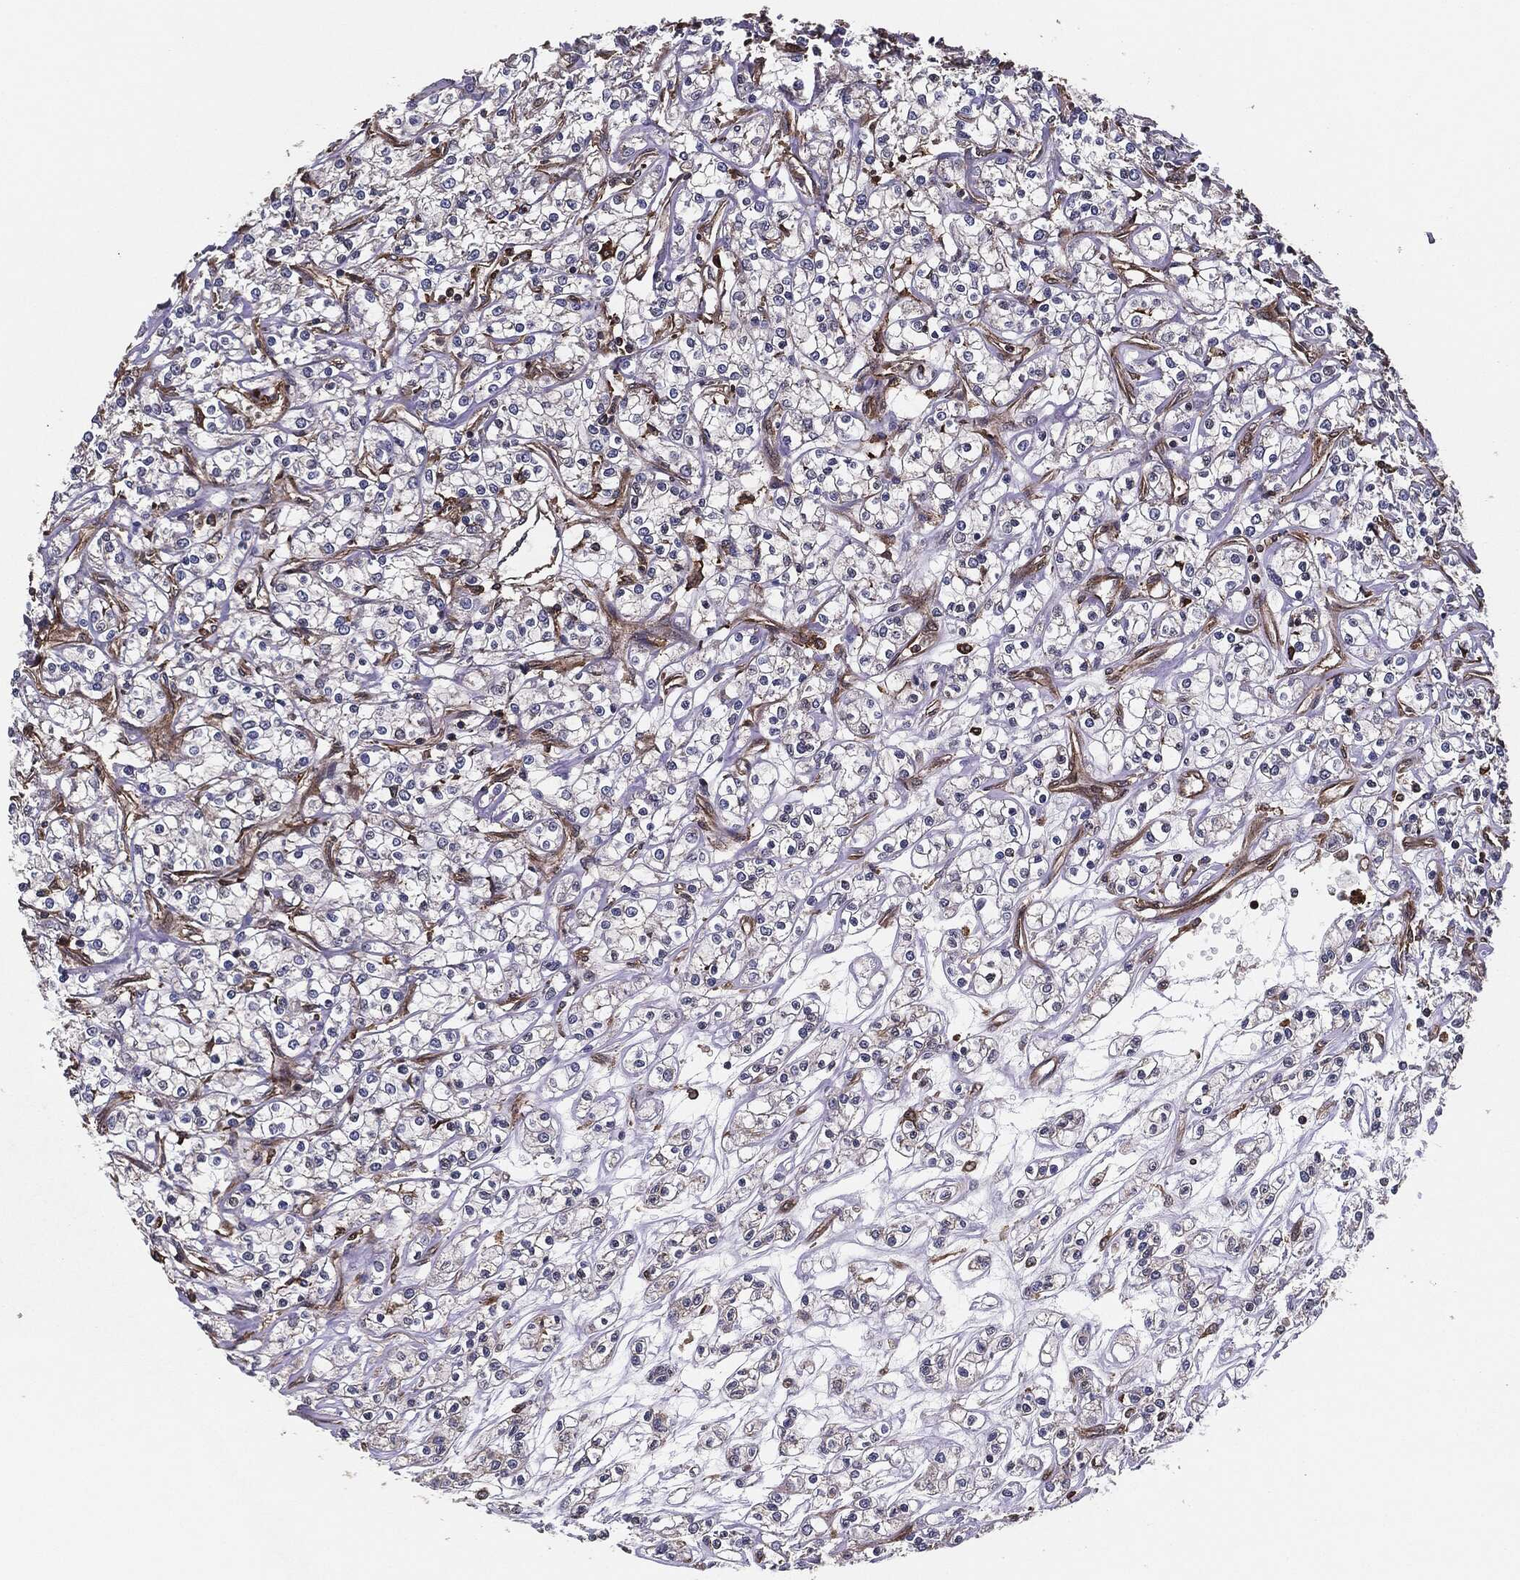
{"staining": {"intensity": "negative", "quantity": "none", "location": "none"}, "tissue": "renal cancer", "cell_type": "Tumor cells", "image_type": "cancer", "snomed": [{"axis": "morphology", "description": "Adenocarcinoma, NOS"}, {"axis": "topography", "description": "Kidney"}], "caption": "Tumor cells show no significant staining in renal cancer. (Stains: DAB (3,3'-diaminobenzidine) immunohistochemistry with hematoxylin counter stain, Microscopy: brightfield microscopy at high magnification).", "gene": "RAP1GDS1", "patient": {"sex": "female", "age": 59}}